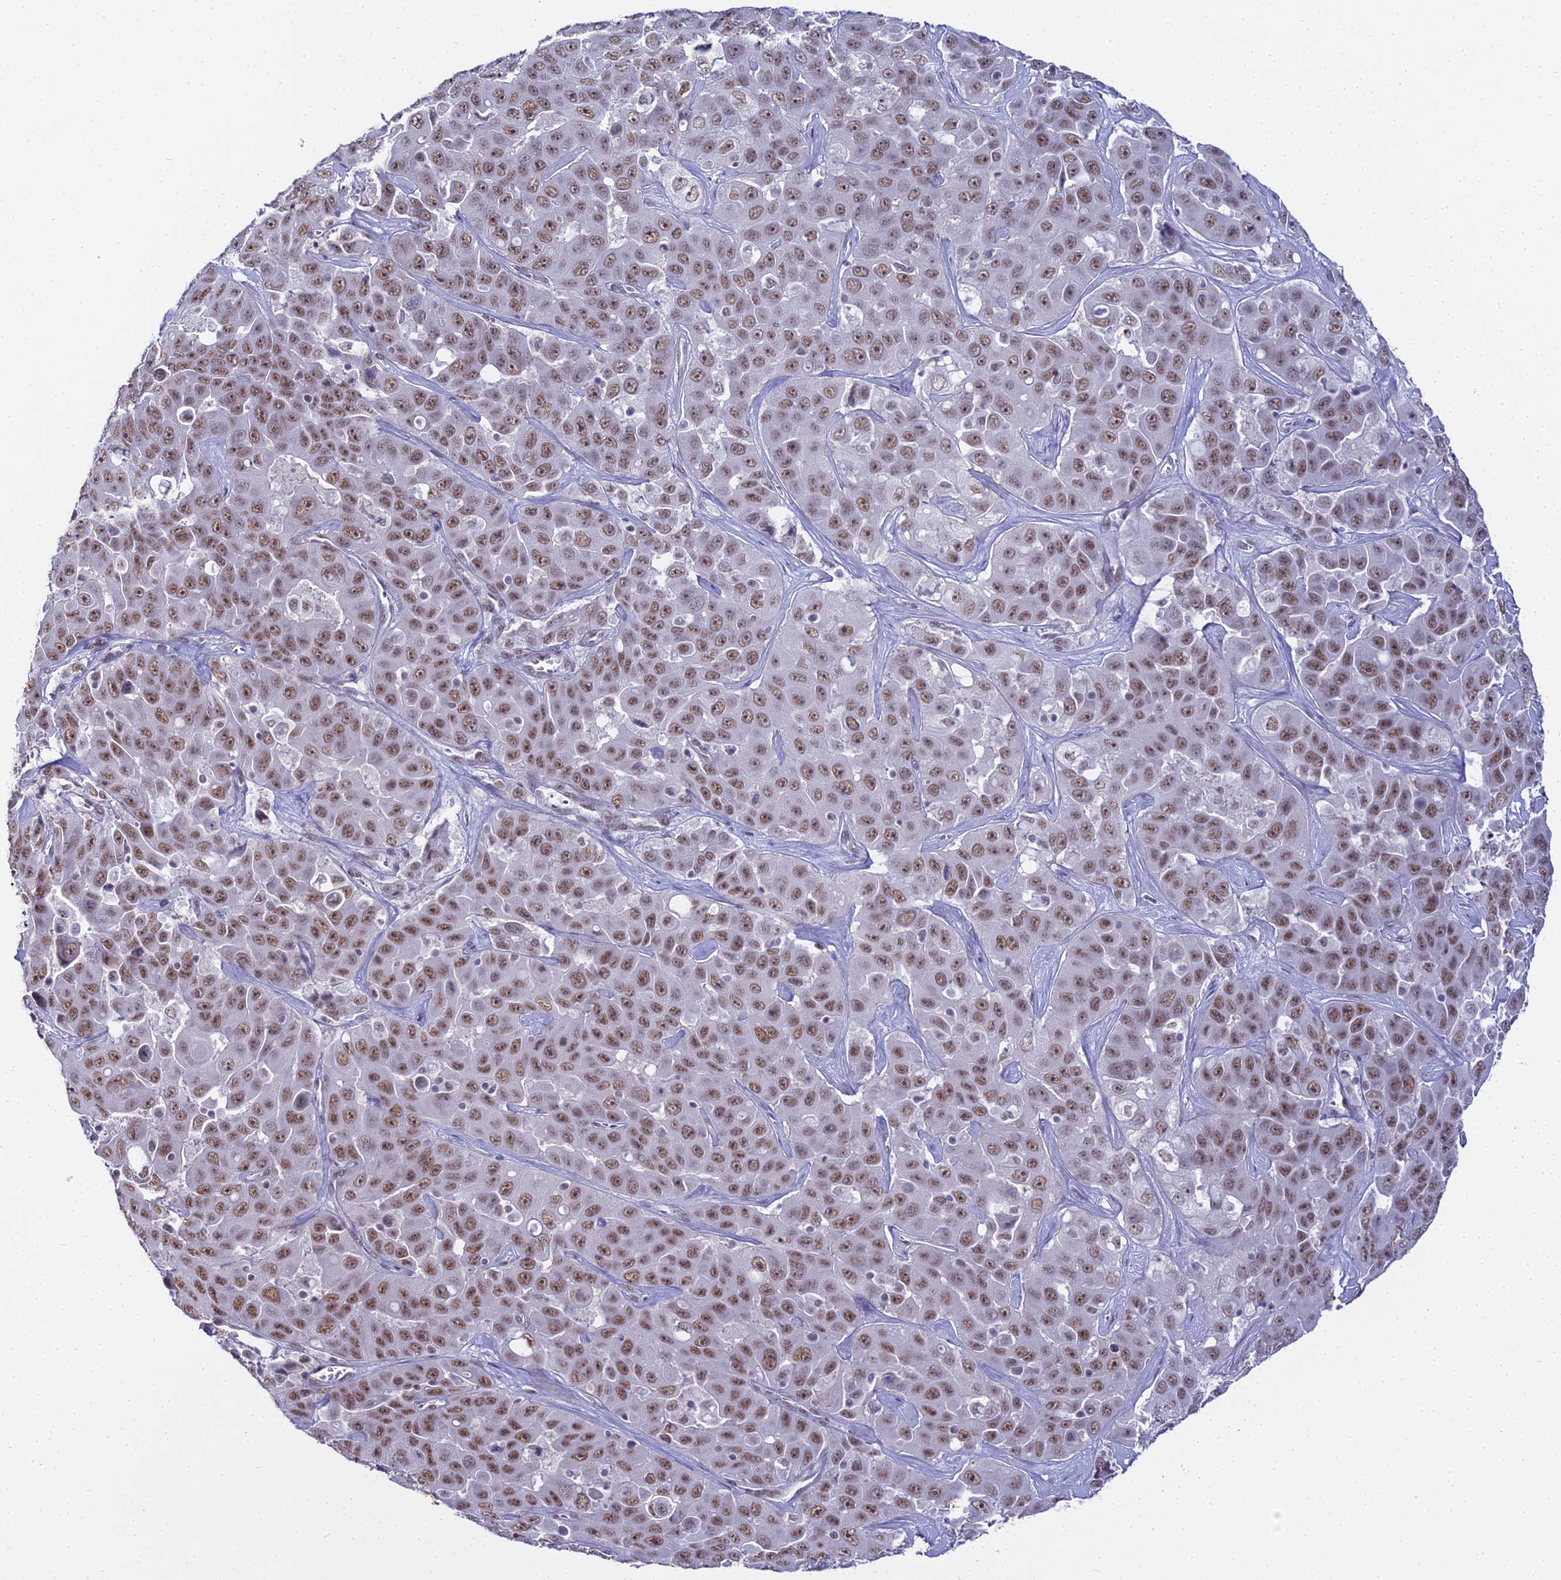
{"staining": {"intensity": "moderate", "quantity": ">75%", "location": "nuclear"}, "tissue": "liver cancer", "cell_type": "Tumor cells", "image_type": "cancer", "snomed": [{"axis": "morphology", "description": "Cholangiocarcinoma"}, {"axis": "topography", "description": "Liver"}], "caption": "Cholangiocarcinoma (liver) was stained to show a protein in brown. There is medium levels of moderate nuclear expression in approximately >75% of tumor cells. (DAB IHC, brown staining for protein, blue staining for nuclei).", "gene": "RBM12", "patient": {"sex": "female", "age": 52}}